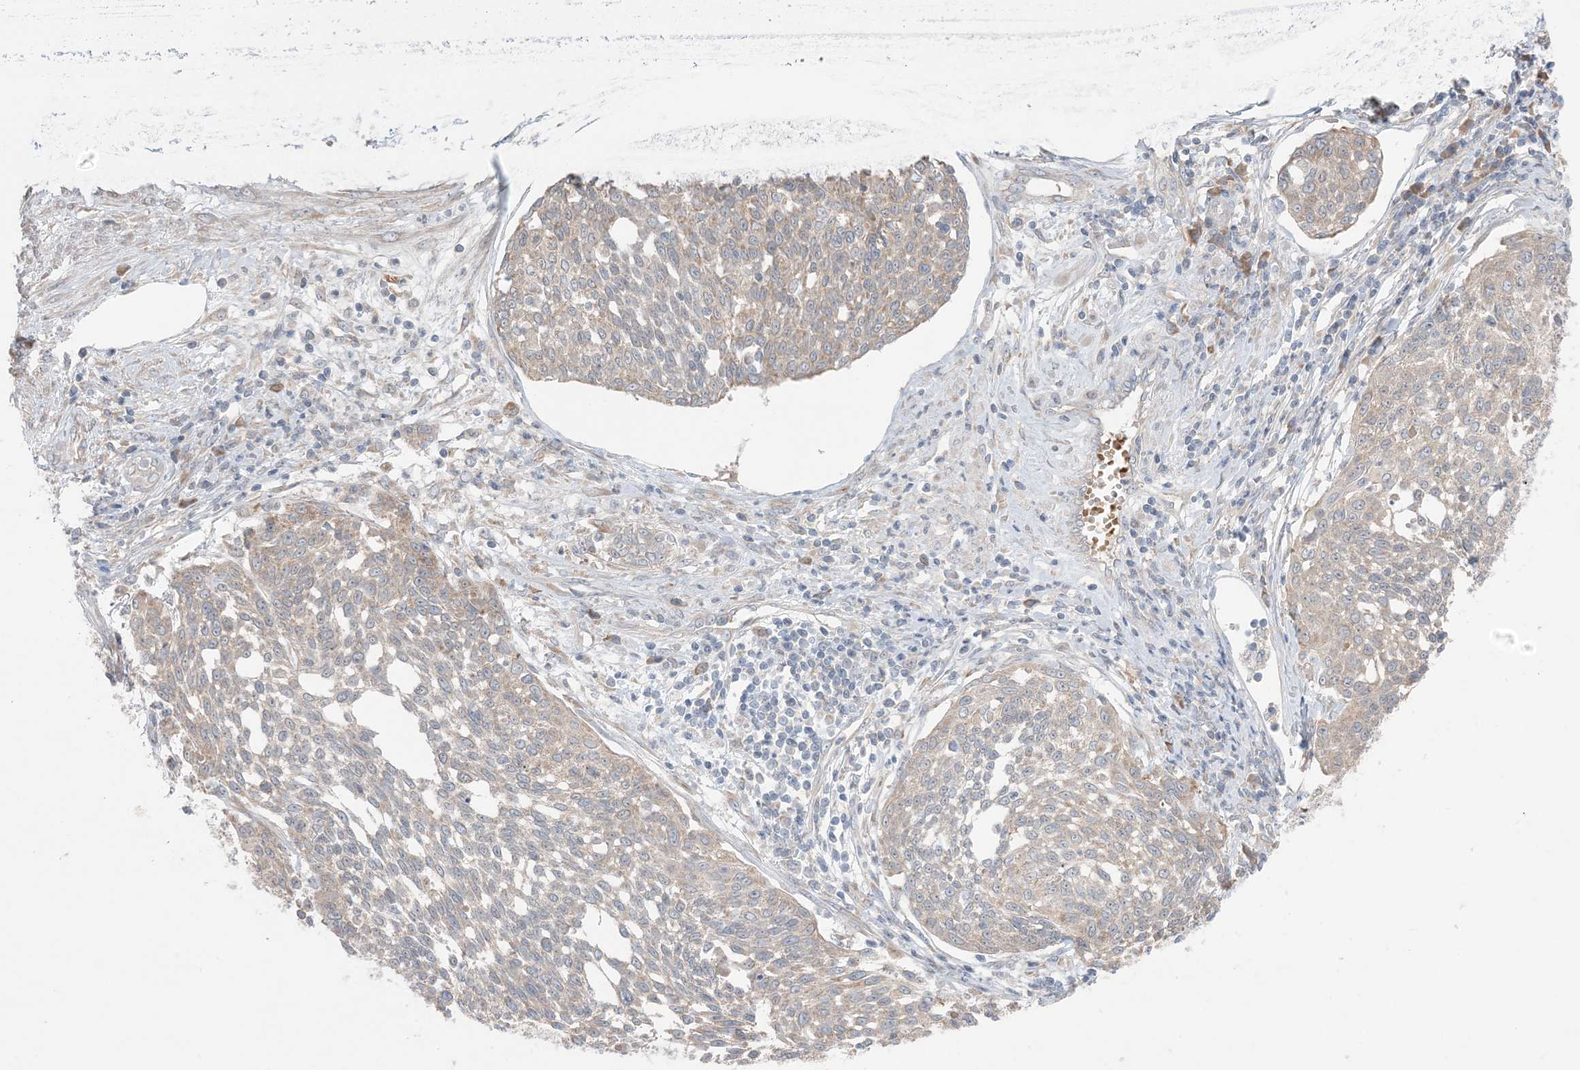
{"staining": {"intensity": "weak", "quantity": "<25%", "location": "cytoplasmic/membranous"}, "tissue": "cervical cancer", "cell_type": "Tumor cells", "image_type": "cancer", "snomed": [{"axis": "morphology", "description": "Squamous cell carcinoma, NOS"}, {"axis": "topography", "description": "Cervix"}], "caption": "Squamous cell carcinoma (cervical) was stained to show a protein in brown. There is no significant positivity in tumor cells.", "gene": "MMGT1", "patient": {"sex": "female", "age": 34}}